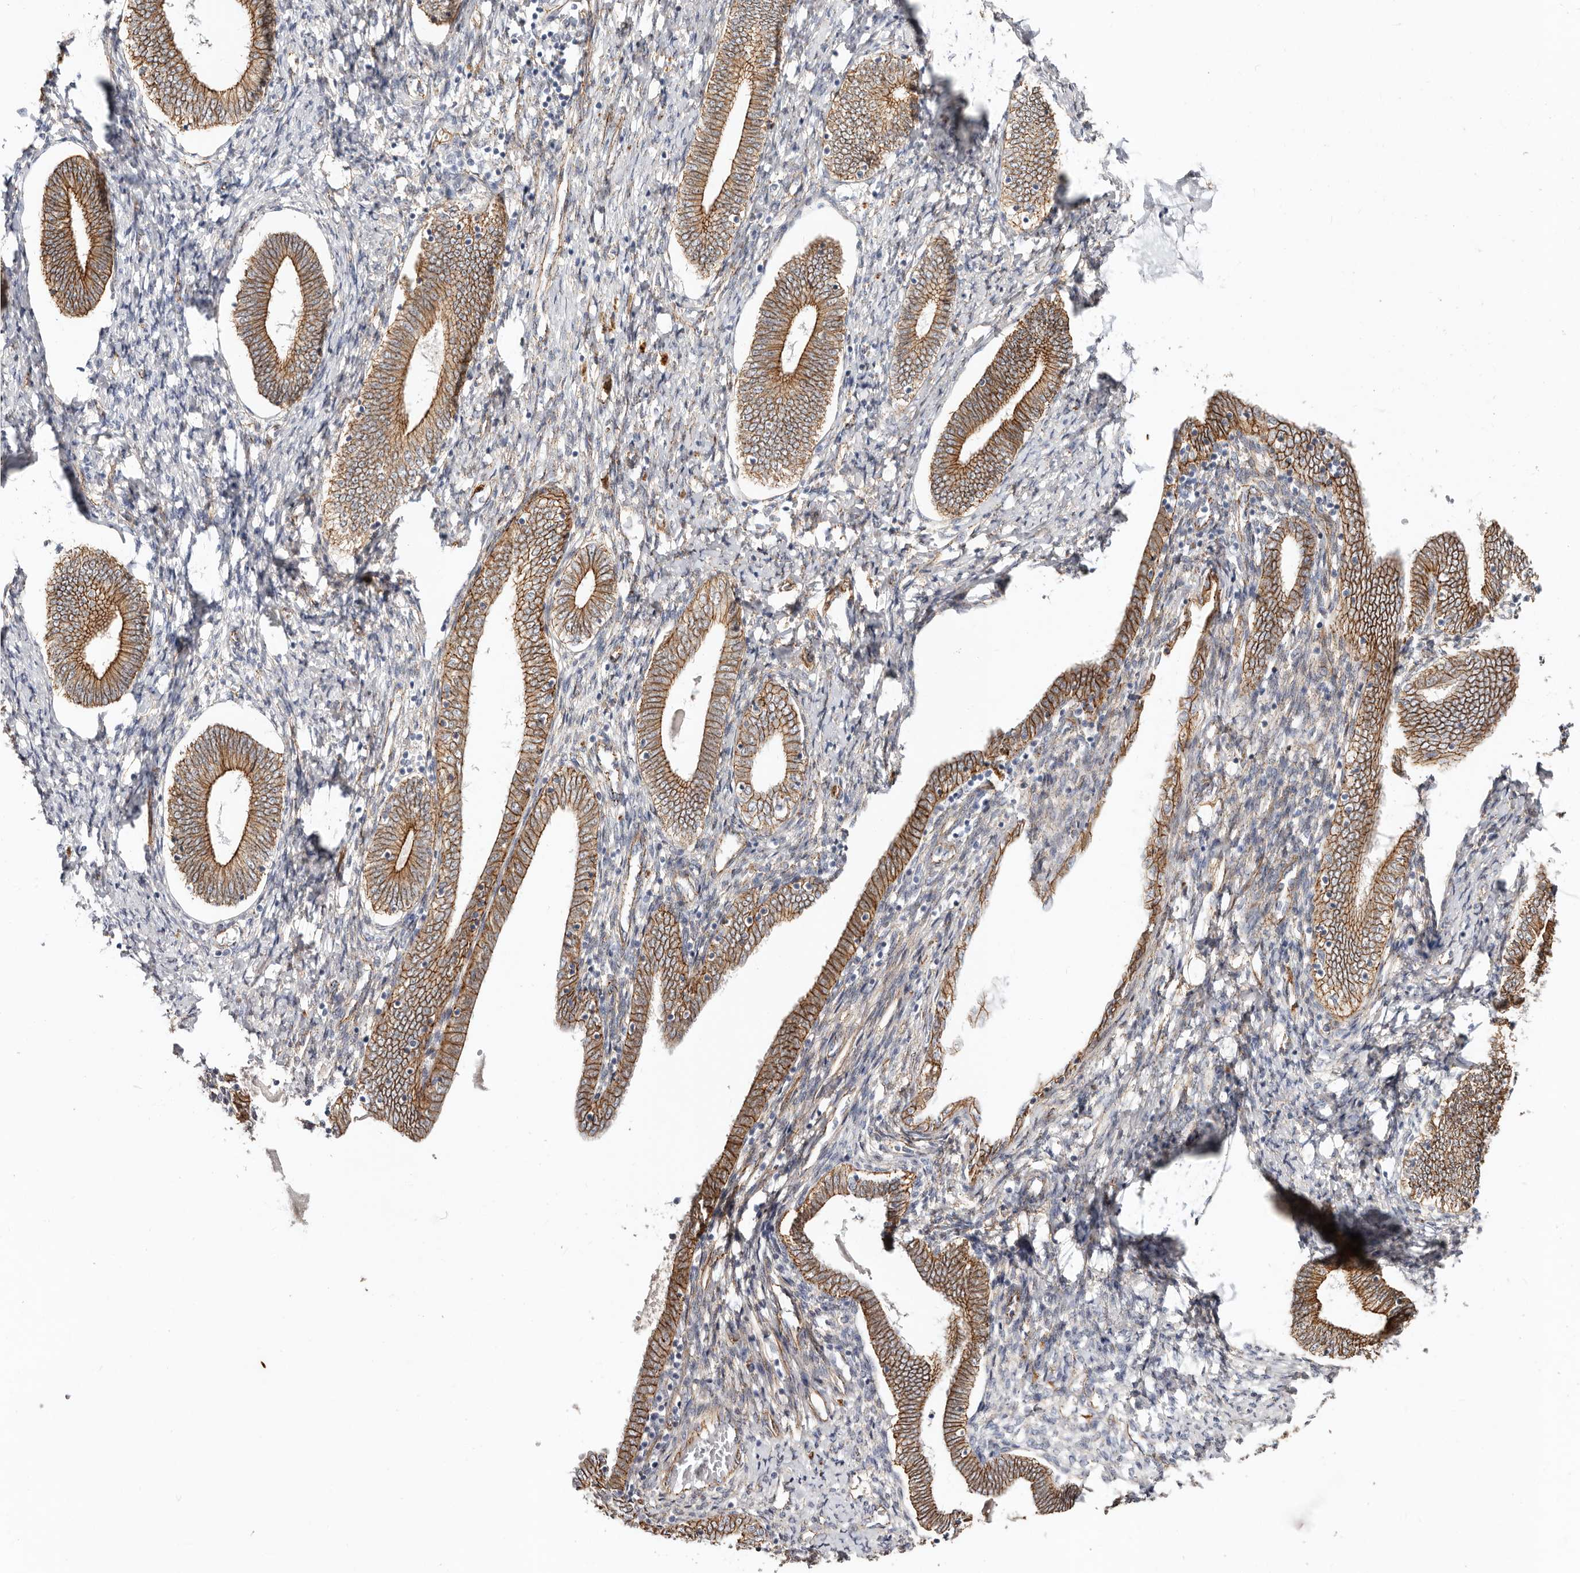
{"staining": {"intensity": "negative", "quantity": "none", "location": "none"}, "tissue": "endometrium", "cell_type": "Cells in endometrial stroma", "image_type": "normal", "snomed": [{"axis": "morphology", "description": "Normal tissue, NOS"}, {"axis": "topography", "description": "Endometrium"}], "caption": "The histopathology image displays no significant expression in cells in endometrial stroma of endometrium.", "gene": "CTNNB1", "patient": {"sex": "female", "age": 72}}